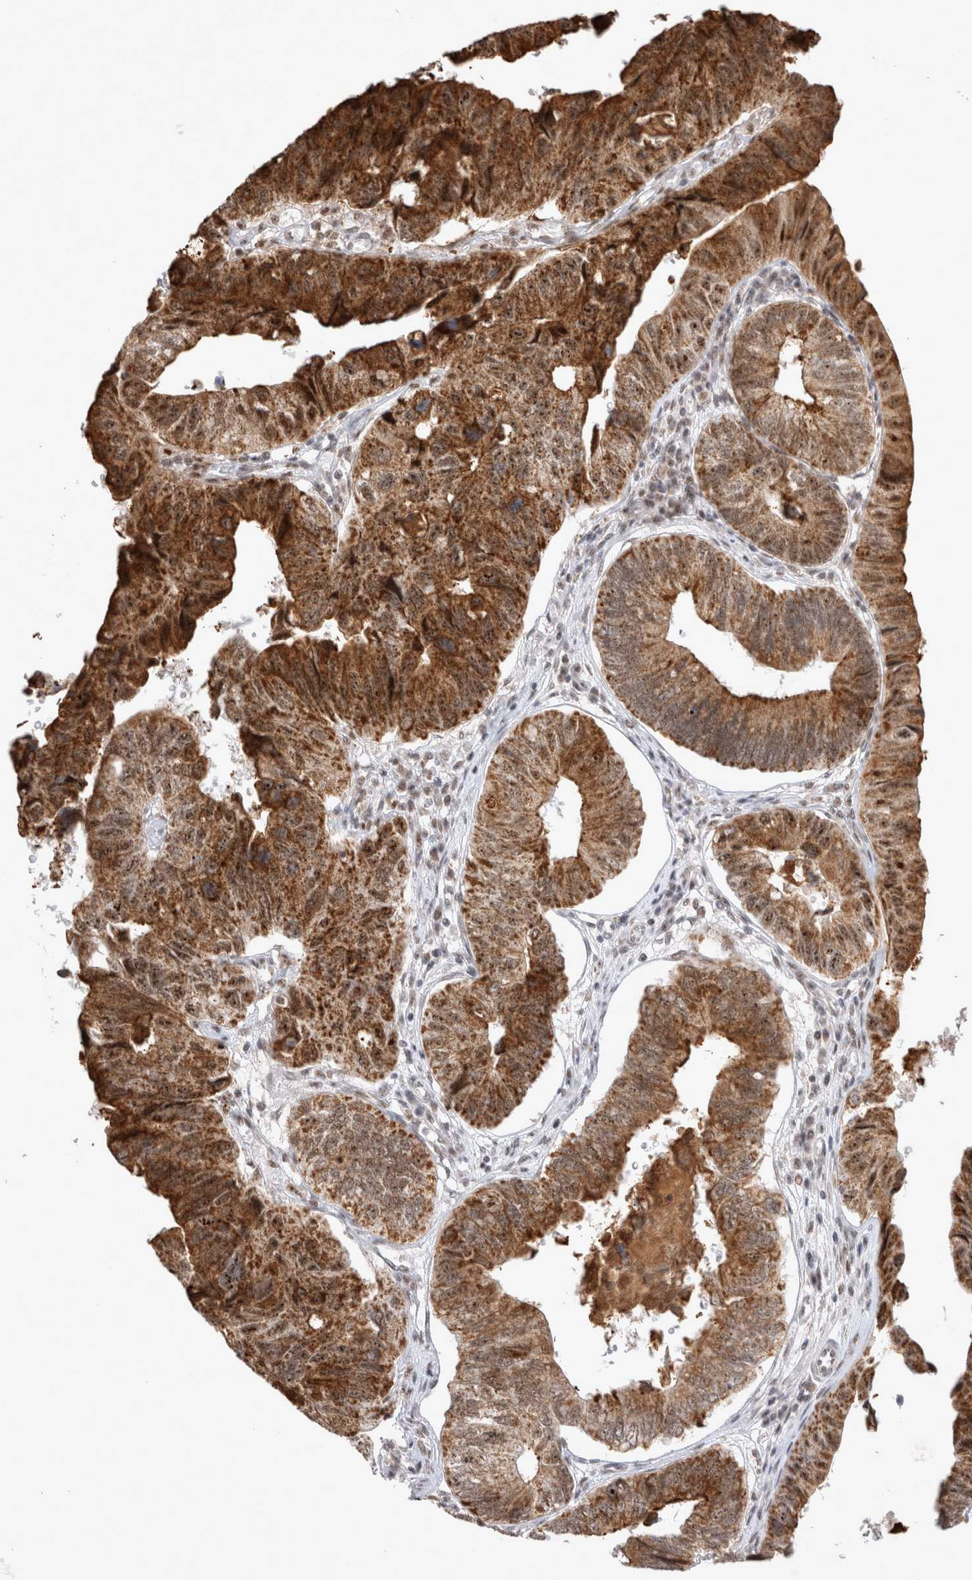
{"staining": {"intensity": "strong", "quantity": ">75%", "location": "cytoplasmic/membranous,nuclear"}, "tissue": "stomach cancer", "cell_type": "Tumor cells", "image_type": "cancer", "snomed": [{"axis": "morphology", "description": "Adenocarcinoma, NOS"}, {"axis": "topography", "description": "Stomach"}], "caption": "A high-resolution photomicrograph shows immunohistochemistry (IHC) staining of stomach cancer (adenocarcinoma), which reveals strong cytoplasmic/membranous and nuclear expression in approximately >75% of tumor cells. (Brightfield microscopy of DAB IHC at high magnification).", "gene": "MRPL37", "patient": {"sex": "male", "age": 59}}